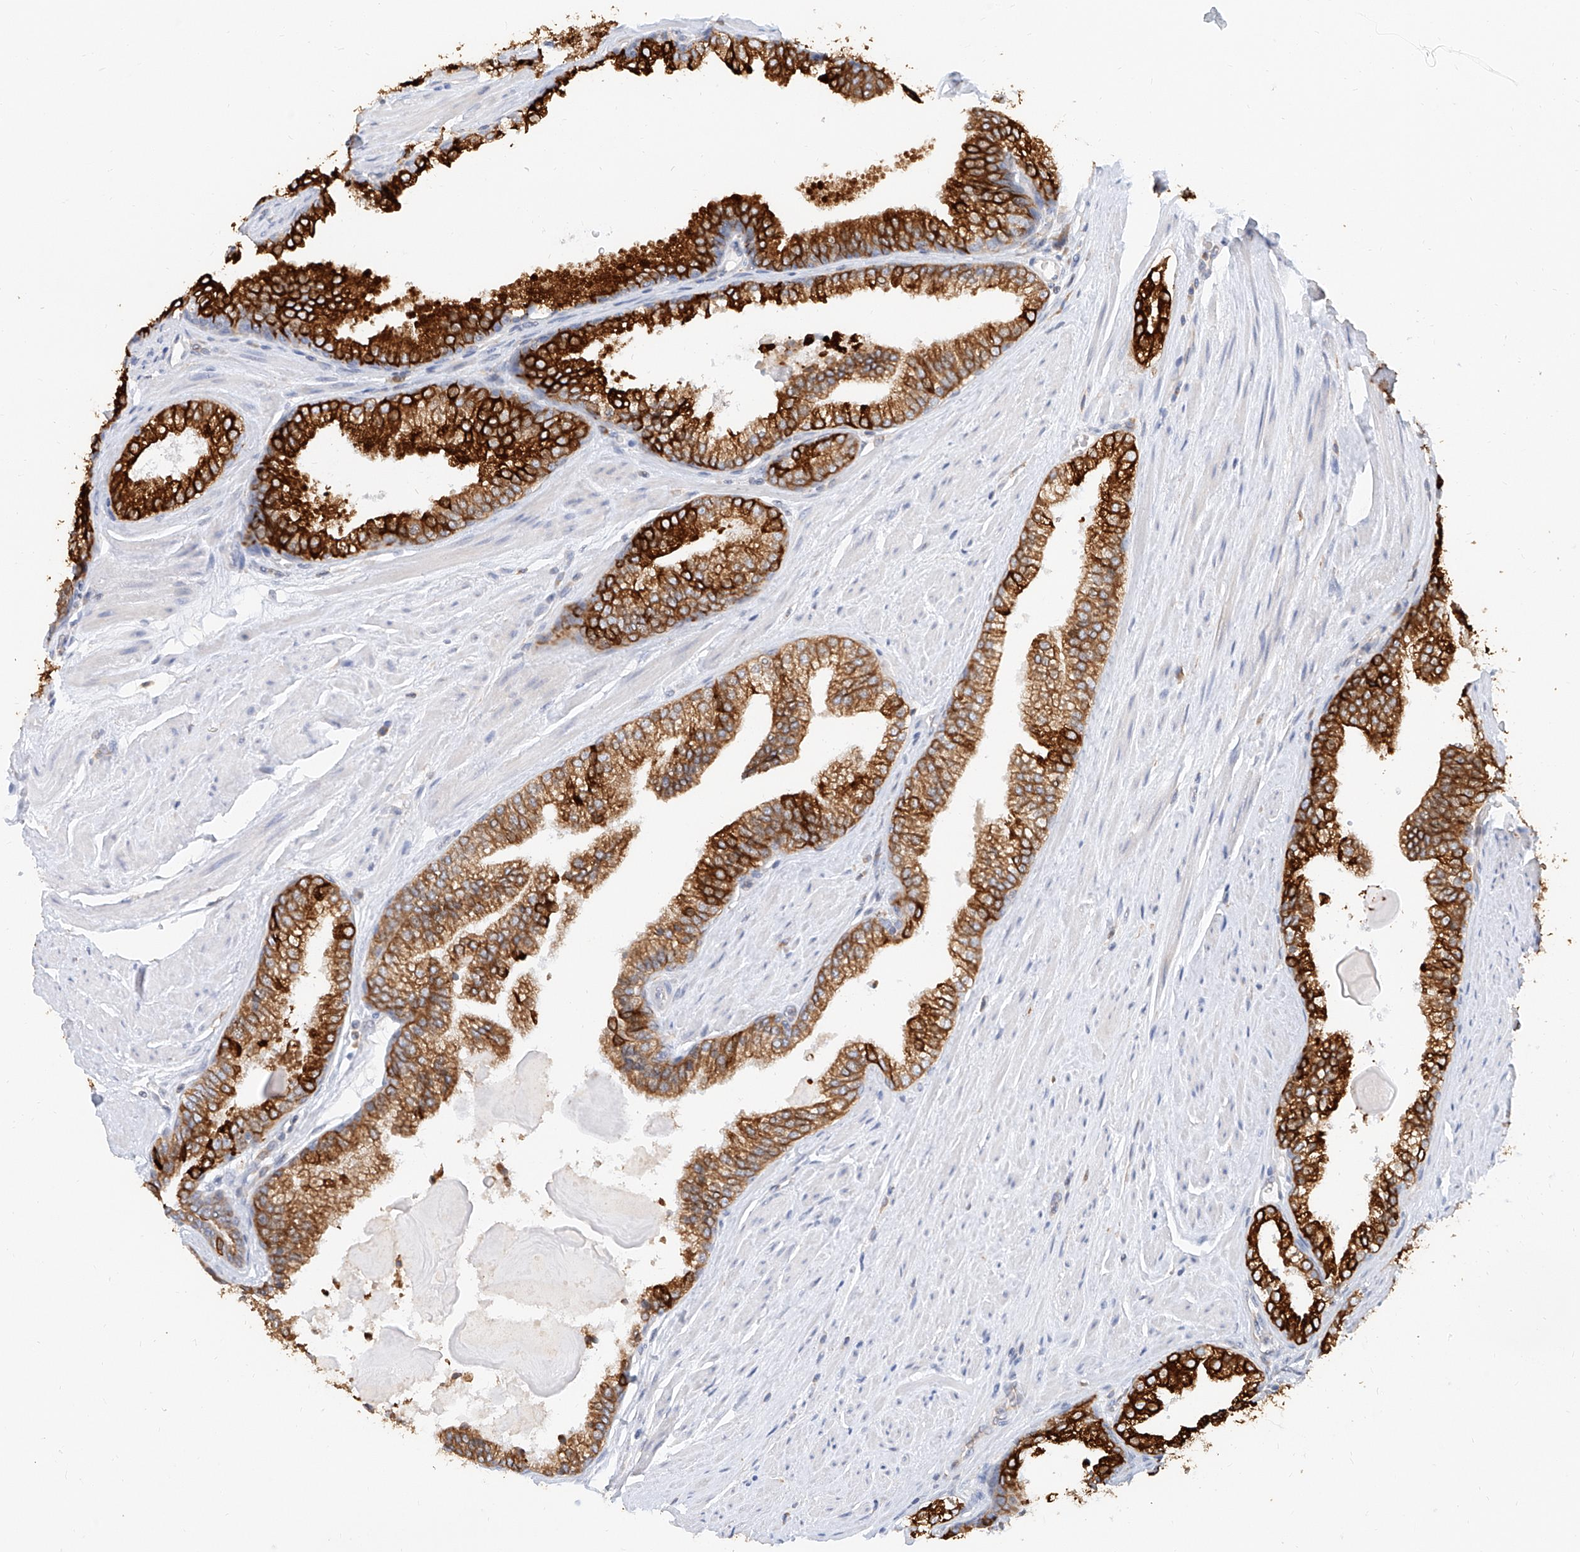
{"staining": {"intensity": "strong", "quantity": ">75%", "location": "cytoplasmic/membranous"}, "tissue": "prostate cancer", "cell_type": "Tumor cells", "image_type": "cancer", "snomed": [{"axis": "morphology", "description": "Adenocarcinoma, High grade"}, {"axis": "topography", "description": "Prostate"}], "caption": "Prostate cancer (adenocarcinoma (high-grade)) stained with DAB (3,3'-diaminobenzidine) immunohistochemistry demonstrates high levels of strong cytoplasmic/membranous staining in about >75% of tumor cells.", "gene": "DHRS7", "patient": {"sex": "male", "age": 63}}